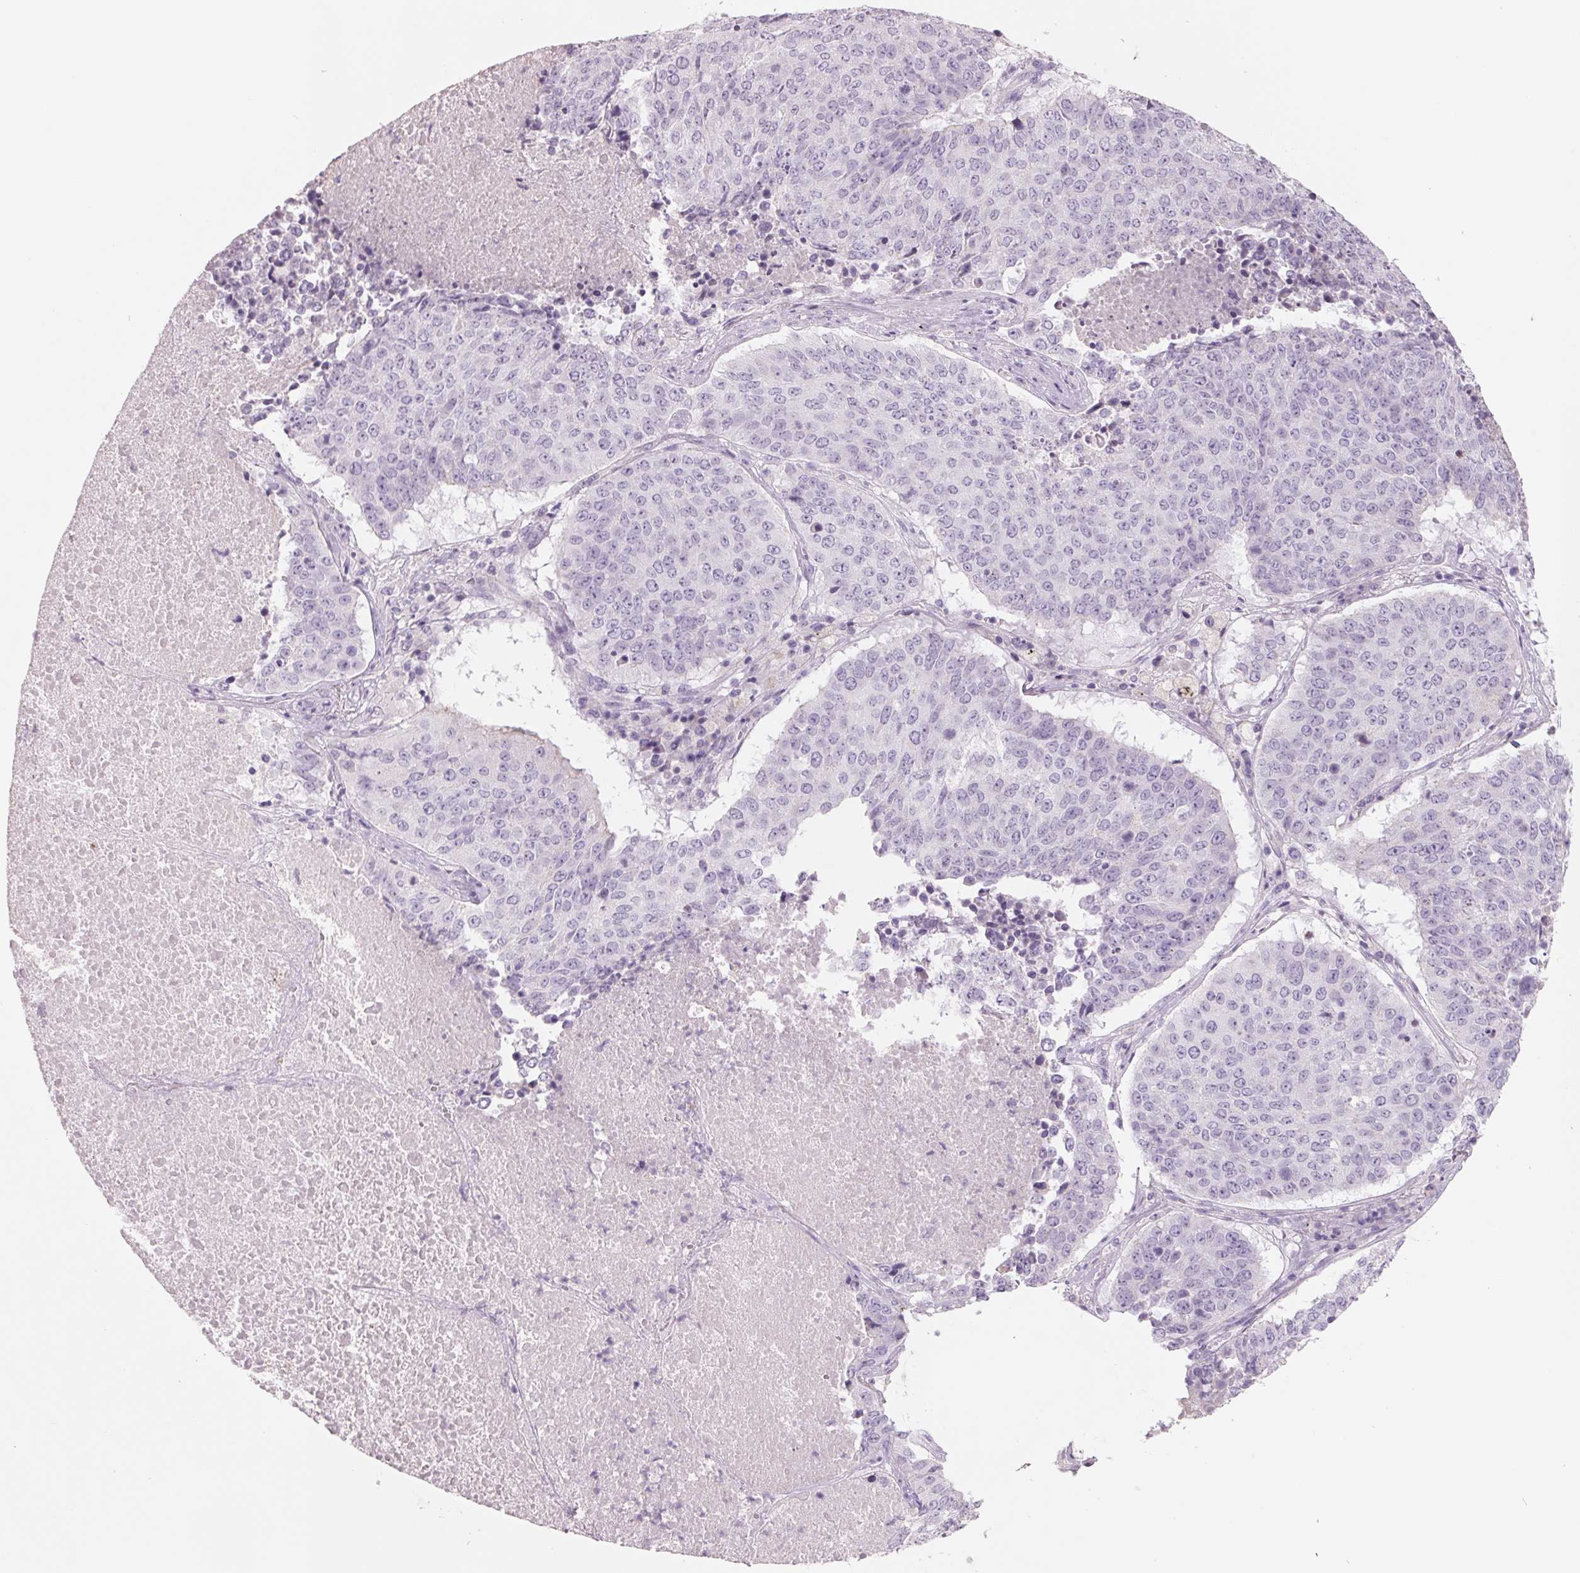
{"staining": {"intensity": "negative", "quantity": "none", "location": "none"}, "tissue": "lung cancer", "cell_type": "Tumor cells", "image_type": "cancer", "snomed": [{"axis": "morphology", "description": "Normal tissue, NOS"}, {"axis": "morphology", "description": "Squamous cell carcinoma, NOS"}, {"axis": "topography", "description": "Bronchus"}, {"axis": "topography", "description": "Lung"}], "caption": "Lung cancer (squamous cell carcinoma) stained for a protein using immunohistochemistry exhibits no expression tumor cells.", "gene": "FTCD", "patient": {"sex": "male", "age": 64}}